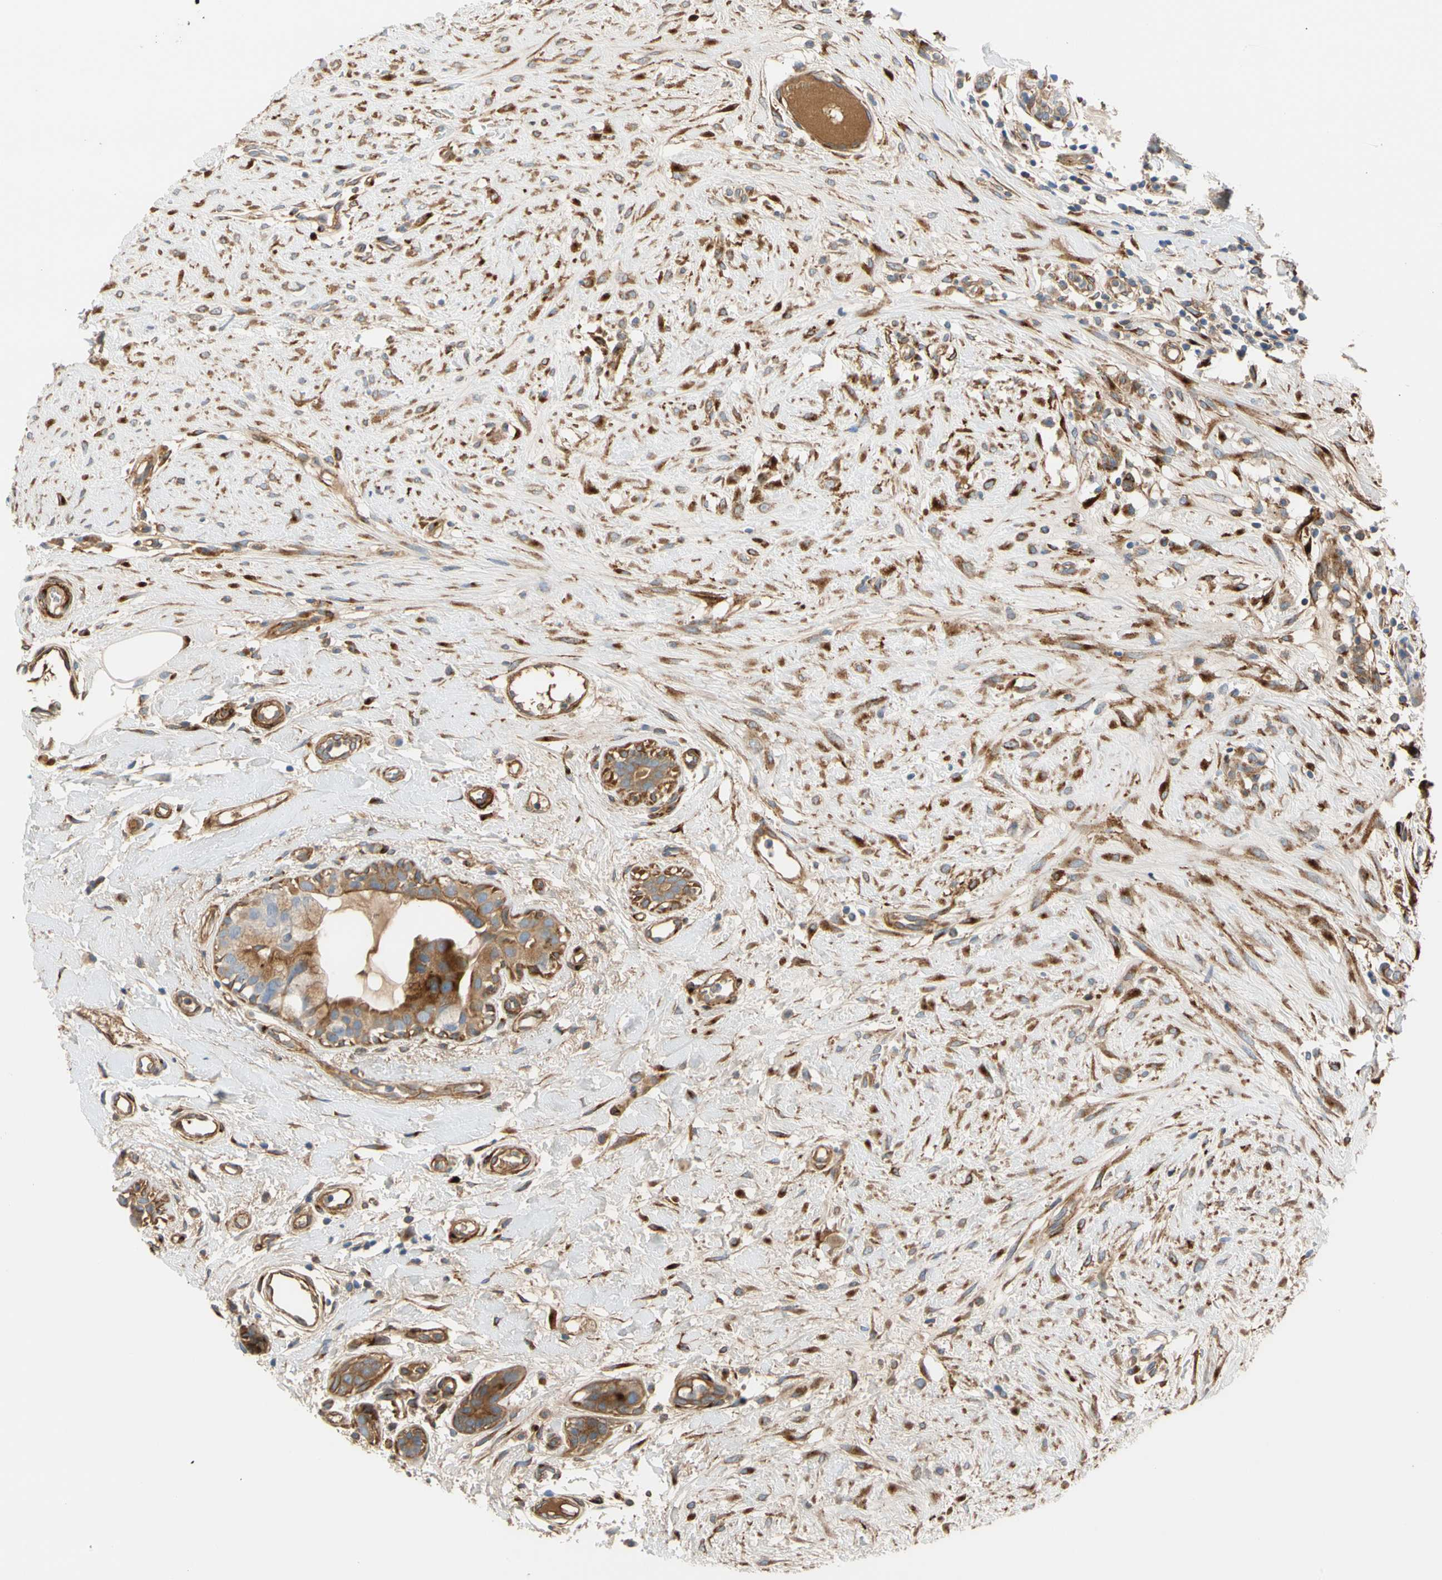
{"staining": {"intensity": "moderate", "quantity": "25%-75%", "location": "cytoplasmic/membranous"}, "tissue": "breast cancer", "cell_type": "Tumor cells", "image_type": "cancer", "snomed": [{"axis": "morphology", "description": "Duct carcinoma"}, {"axis": "topography", "description": "Breast"}], "caption": "This photomicrograph displays immunohistochemistry staining of human breast cancer, with medium moderate cytoplasmic/membranous staining in approximately 25%-75% of tumor cells.", "gene": "ENTREP3", "patient": {"sex": "female", "age": 40}}